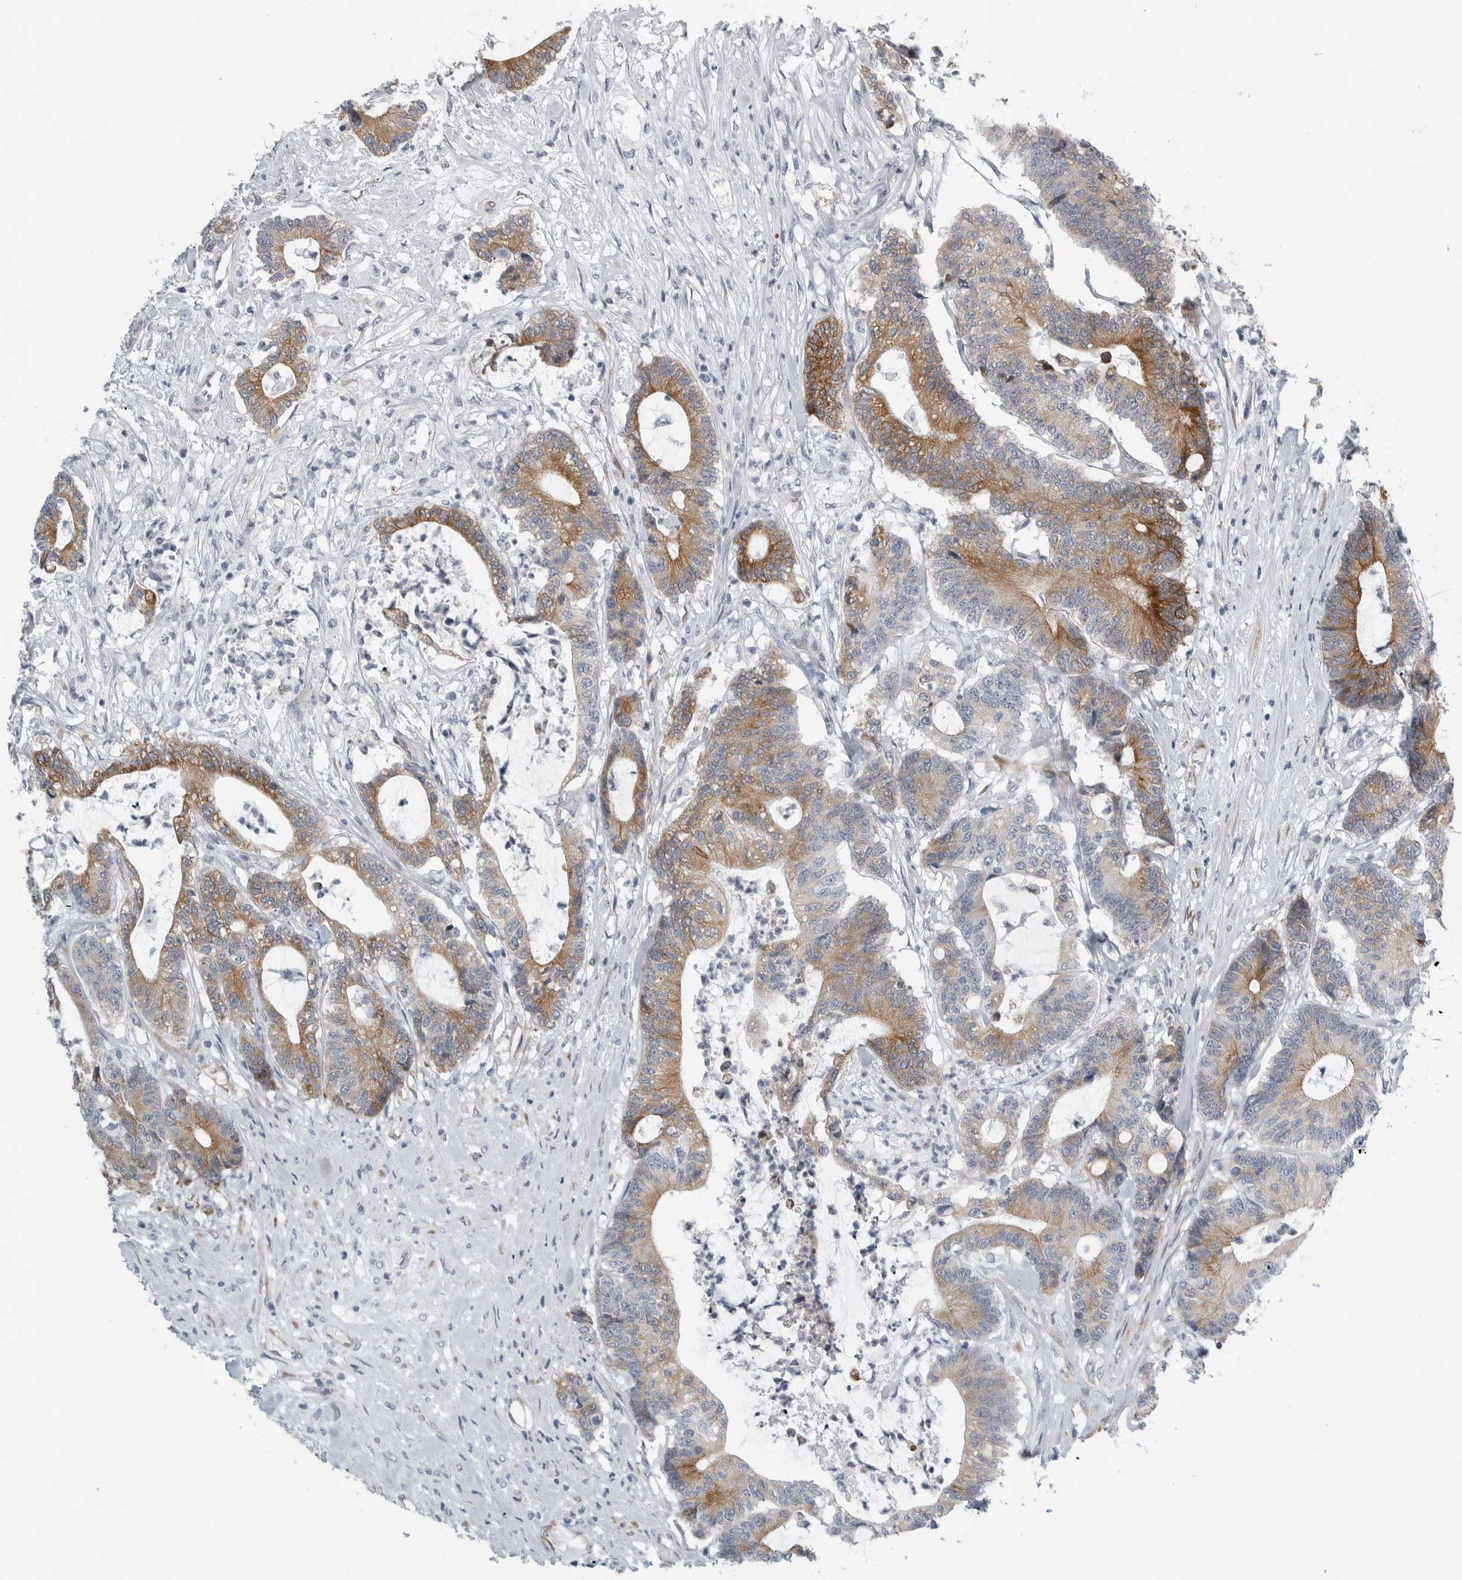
{"staining": {"intensity": "moderate", "quantity": "25%-75%", "location": "cytoplasmic/membranous"}, "tissue": "colorectal cancer", "cell_type": "Tumor cells", "image_type": "cancer", "snomed": [{"axis": "morphology", "description": "Adenocarcinoma, NOS"}, {"axis": "topography", "description": "Colon"}], "caption": "Immunohistochemistry (IHC) image of neoplastic tissue: colorectal adenocarcinoma stained using IHC shows medium levels of moderate protein expression localized specifically in the cytoplasmic/membranous of tumor cells, appearing as a cytoplasmic/membranous brown color.", "gene": "B3GNT3", "patient": {"sex": "female", "age": 84}}